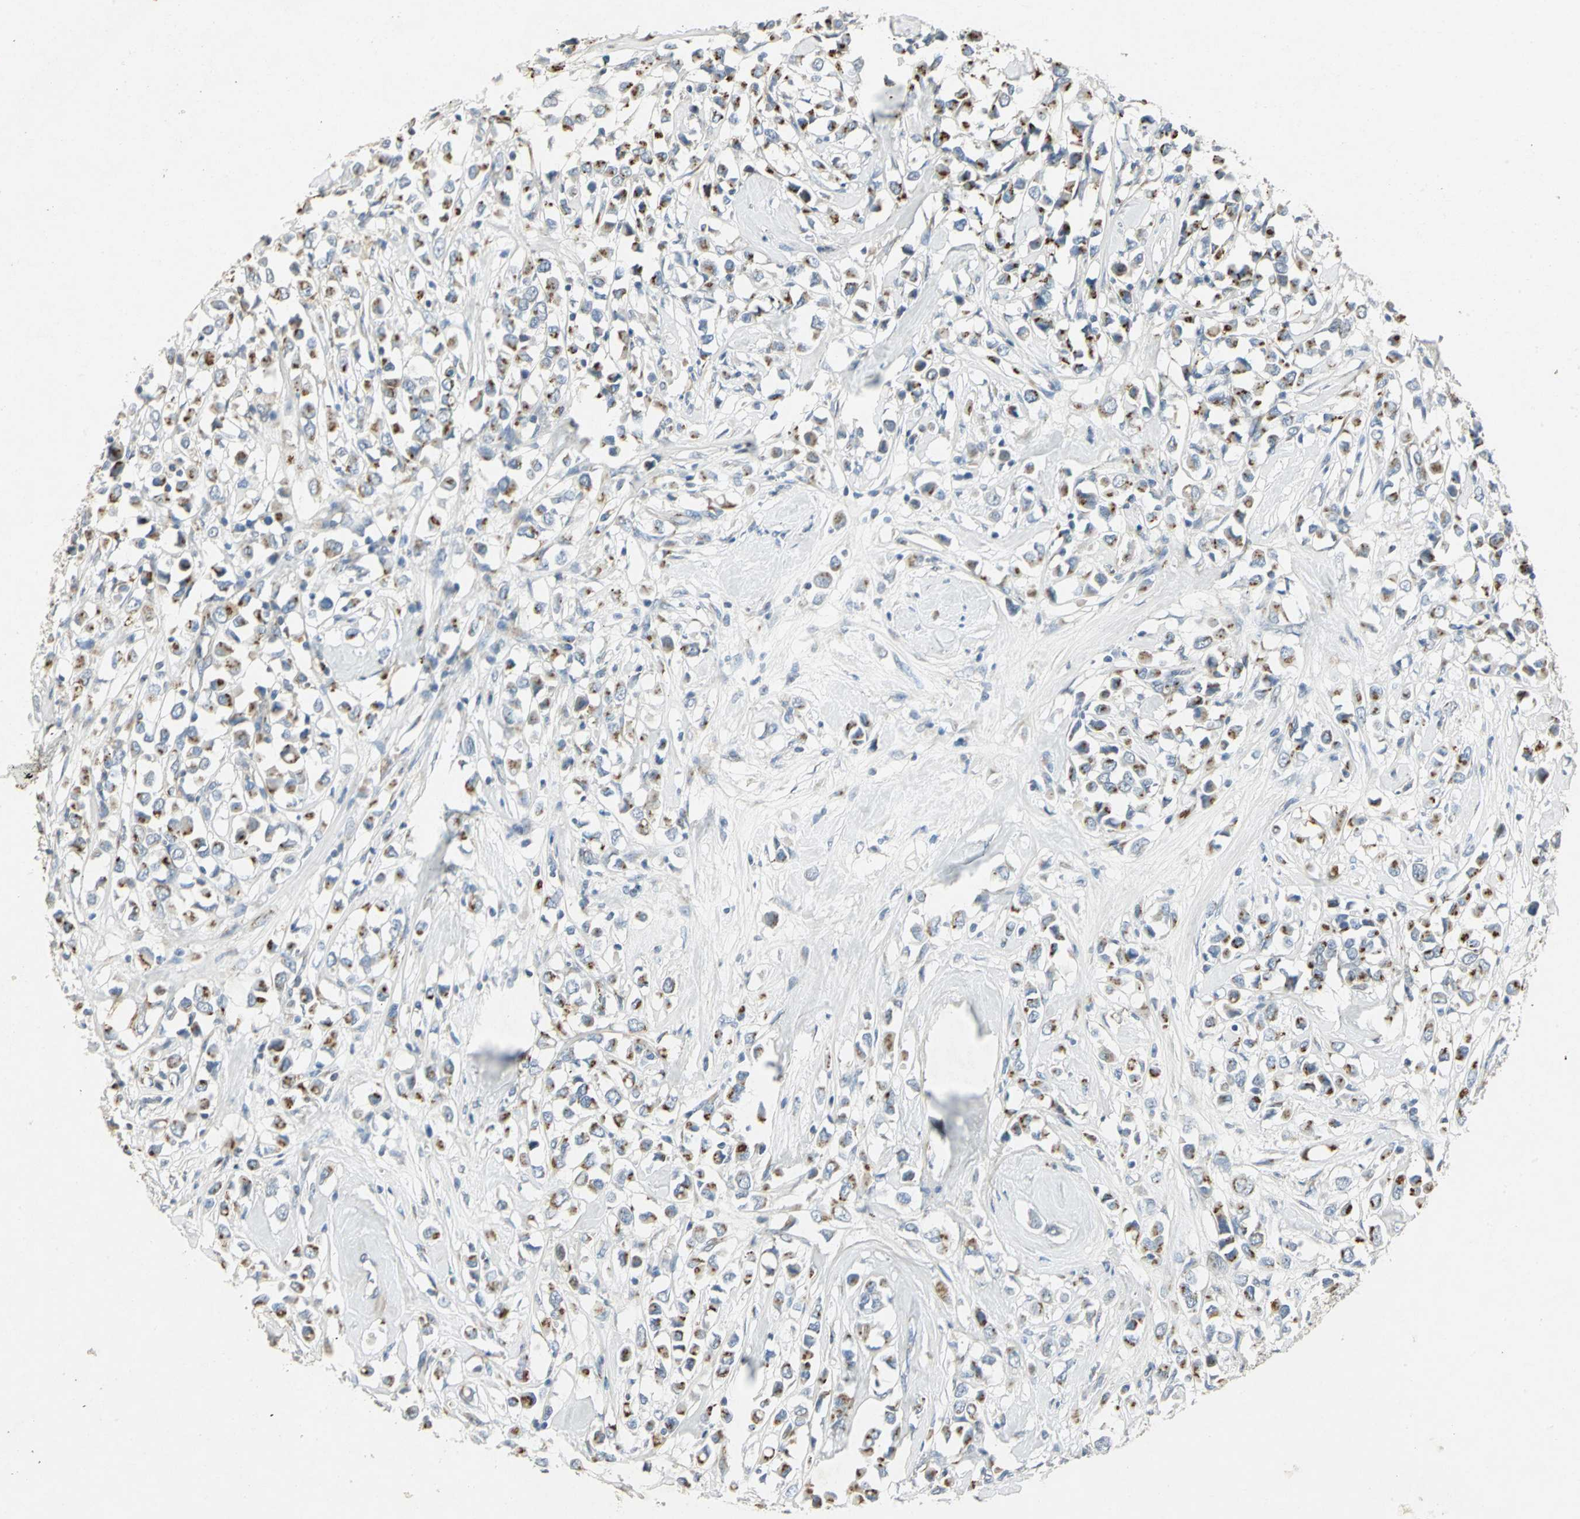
{"staining": {"intensity": "moderate", "quantity": ">75%", "location": "cytoplasmic/membranous"}, "tissue": "breast cancer", "cell_type": "Tumor cells", "image_type": "cancer", "snomed": [{"axis": "morphology", "description": "Duct carcinoma"}, {"axis": "topography", "description": "Breast"}], "caption": "Immunohistochemistry (IHC) histopathology image of neoplastic tissue: breast cancer (intraductal carcinoma) stained using immunohistochemistry (IHC) reveals medium levels of moderate protein expression localized specifically in the cytoplasmic/membranous of tumor cells, appearing as a cytoplasmic/membranous brown color.", "gene": "TM9SF2", "patient": {"sex": "female", "age": 61}}